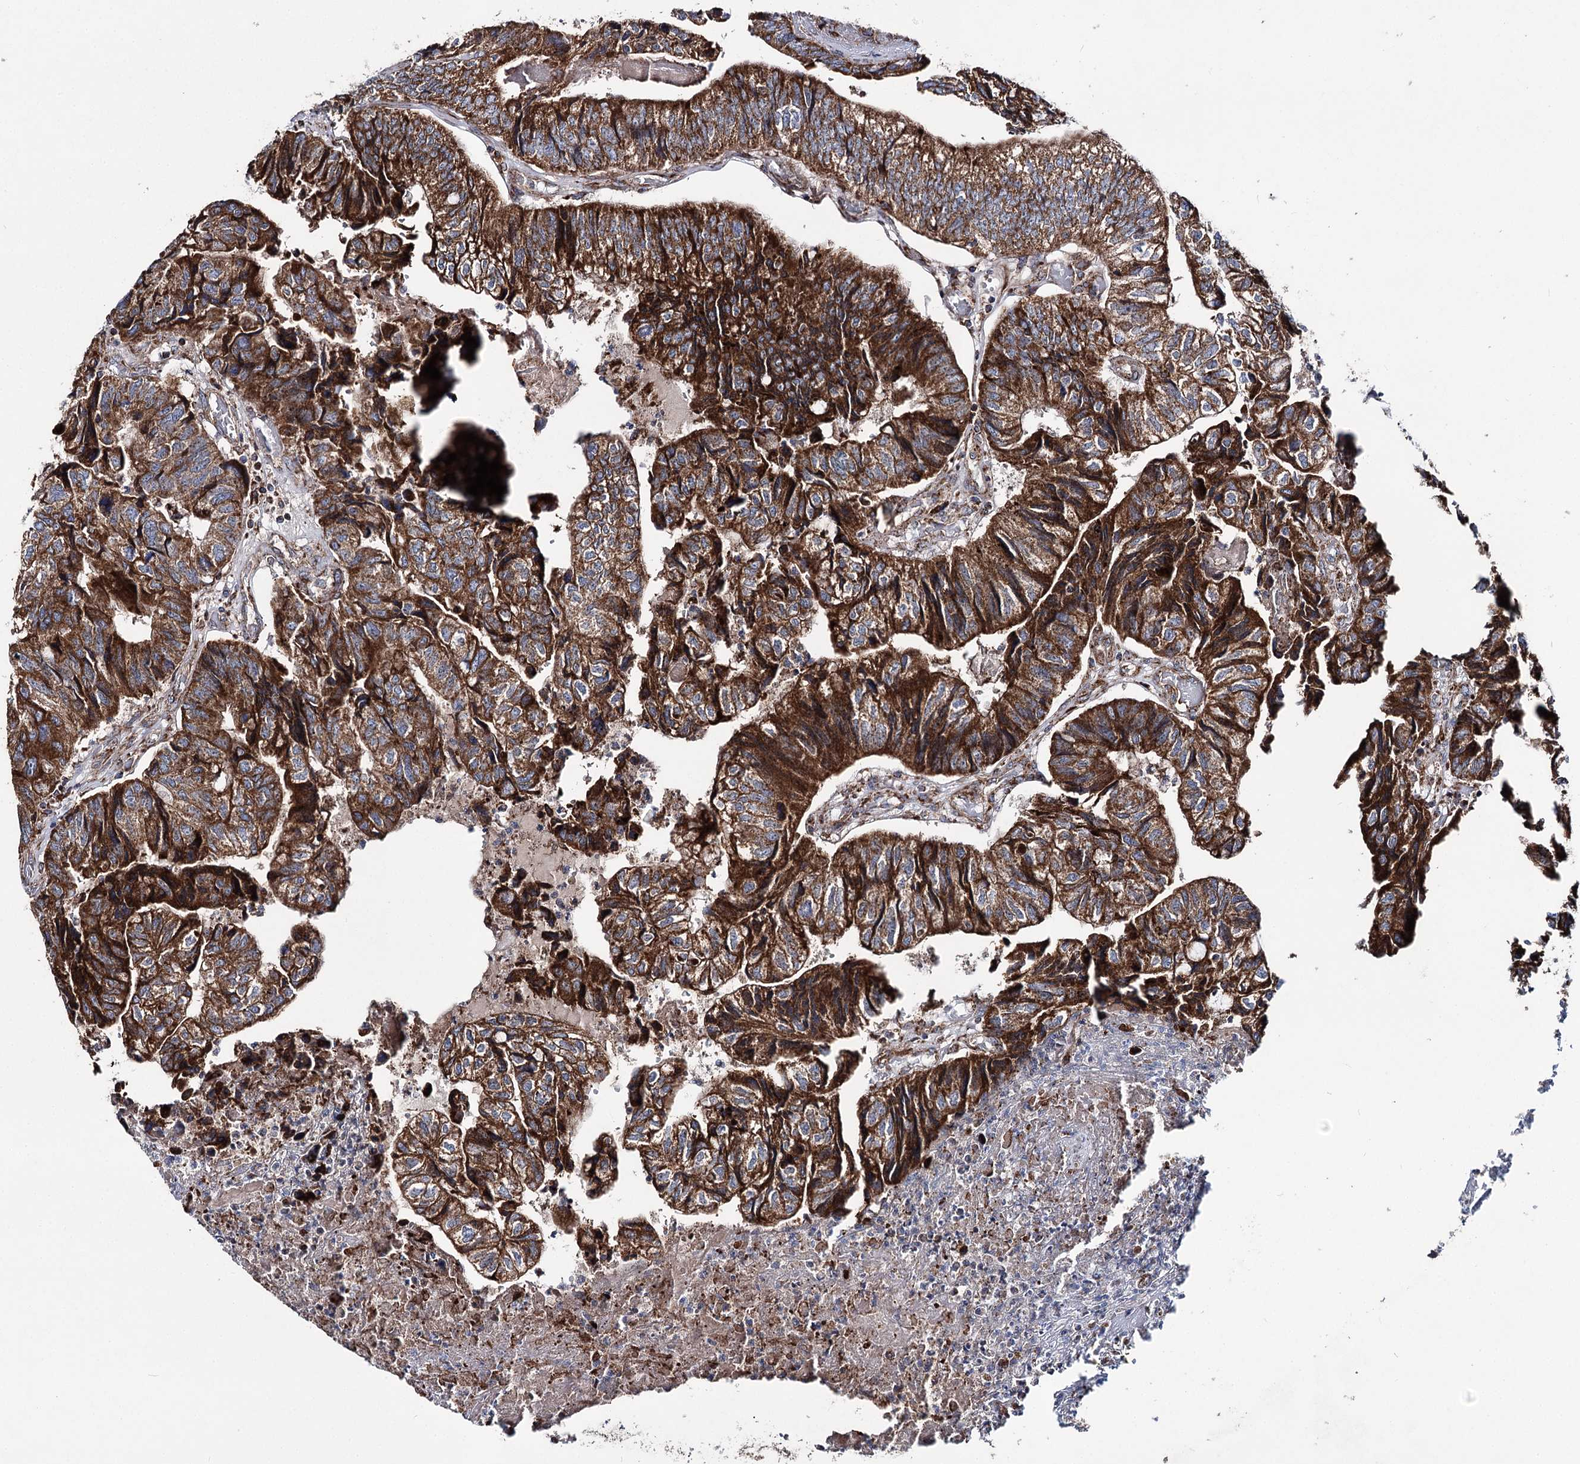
{"staining": {"intensity": "strong", "quantity": ">75%", "location": "cytoplasmic/membranous"}, "tissue": "colorectal cancer", "cell_type": "Tumor cells", "image_type": "cancer", "snomed": [{"axis": "morphology", "description": "Adenocarcinoma, NOS"}, {"axis": "topography", "description": "Colon"}], "caption": "Strong cytoplasmic/membranous expression for a protein is seen in approximately >75% of tumor cells of colorectal cancer (adenocarcinoma) using immunohistochemistry (IHC).", "gene": "MSANTD2", "patient": {"sex": "female", "age": 67}}